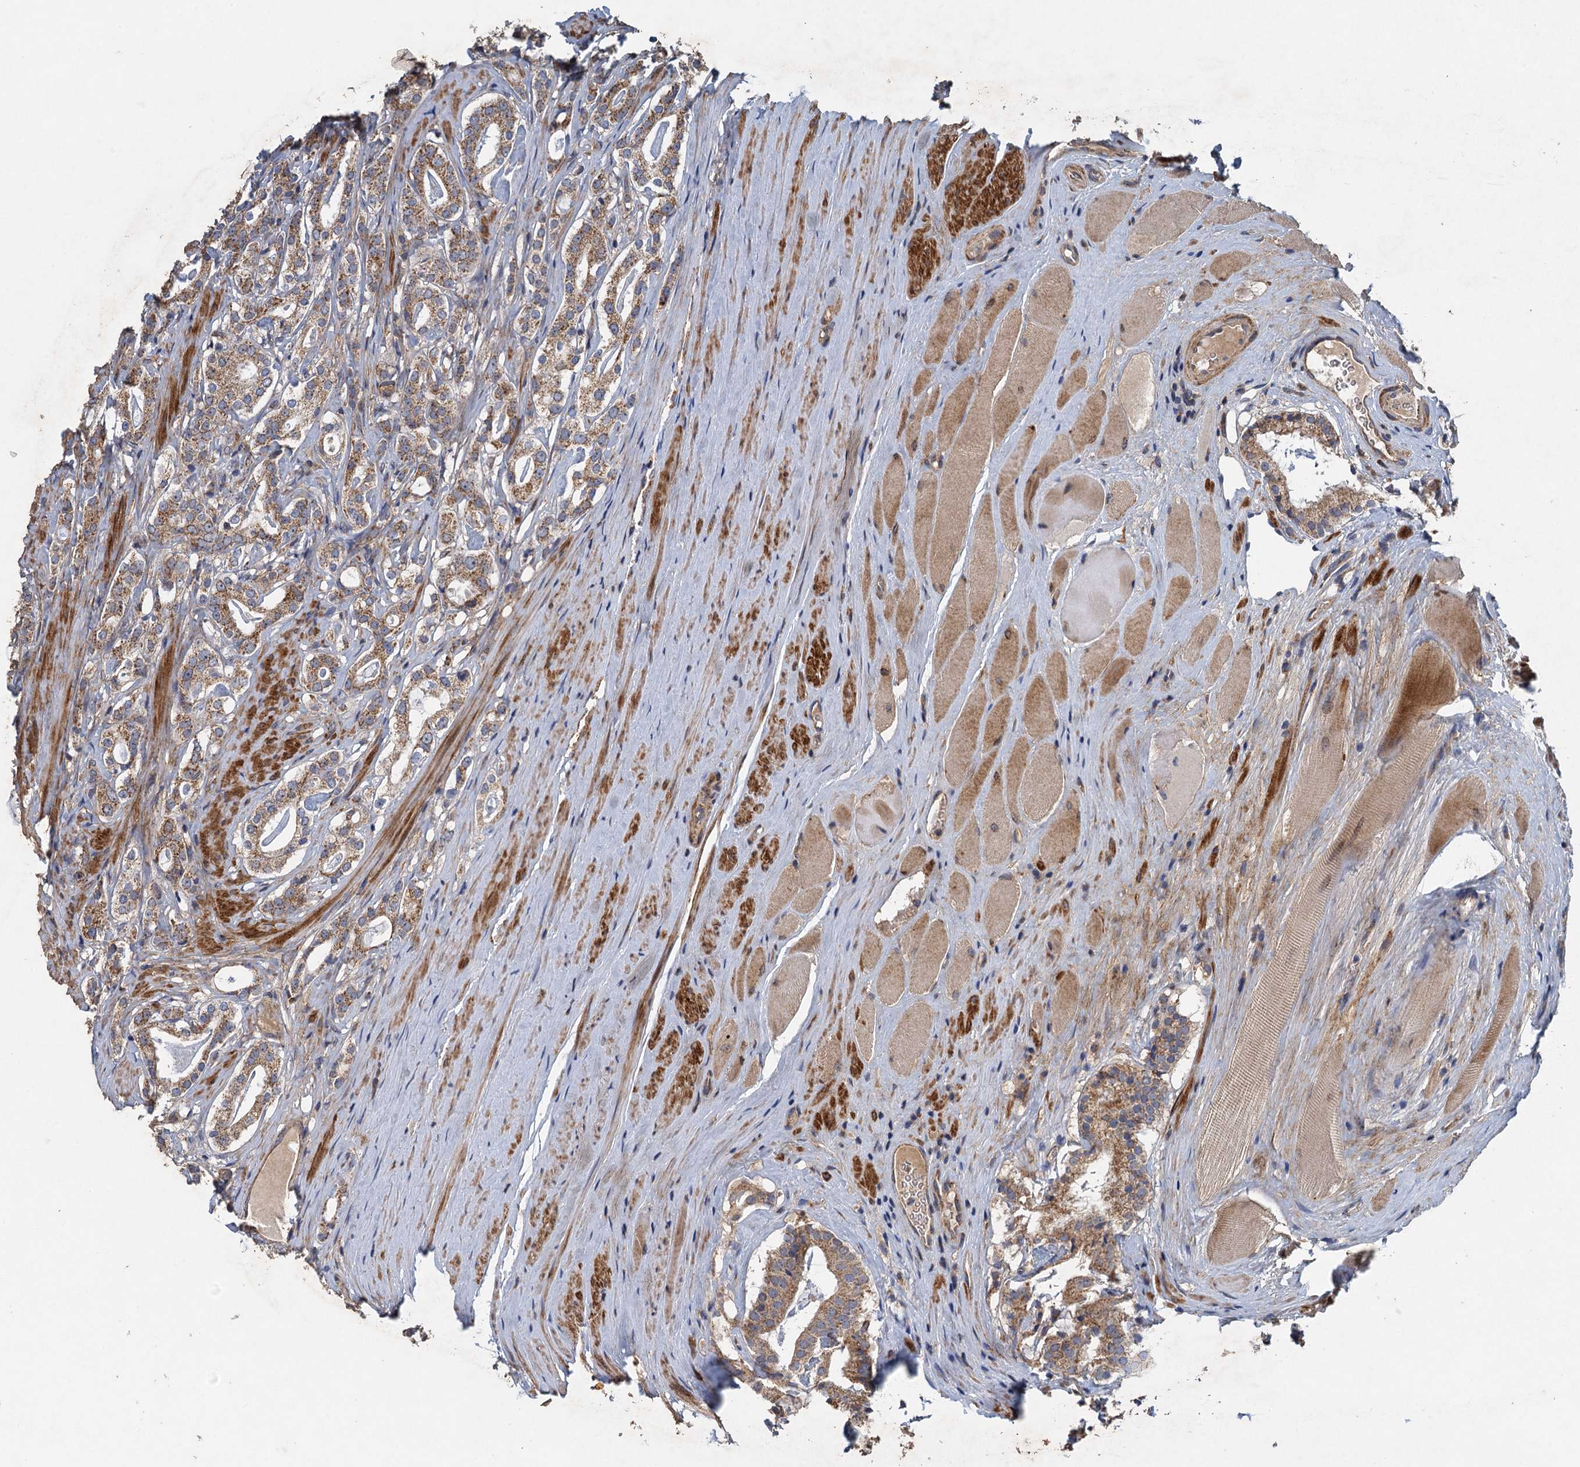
{"staining": {"intensity": "moderate", "quantity": ">75%", "location": "cytoplasmic/membranous"}, "tissue": "prostate cancer", "cell_type": "Tumor cells", "image_type": "cancer", "snomed": [{"axis": "morphology", "description": "Adenocarcinoma, High grade"}, {"axis": "topography", "description": "Prostate"}], "caption": "Immunohistochemical staining of high-grade adenocarcinoma (prostate) demonstrates medium levels of moderate cytoplasmic/membranous protein expression in approximately >75% of tumor cells. (DAB (3,3'-diaminobenzidine) IHC, brown staining for protein, blue staining for nuclei).", "gene": "BCS1L", "patient": {"sex": "male", "age": 63}}